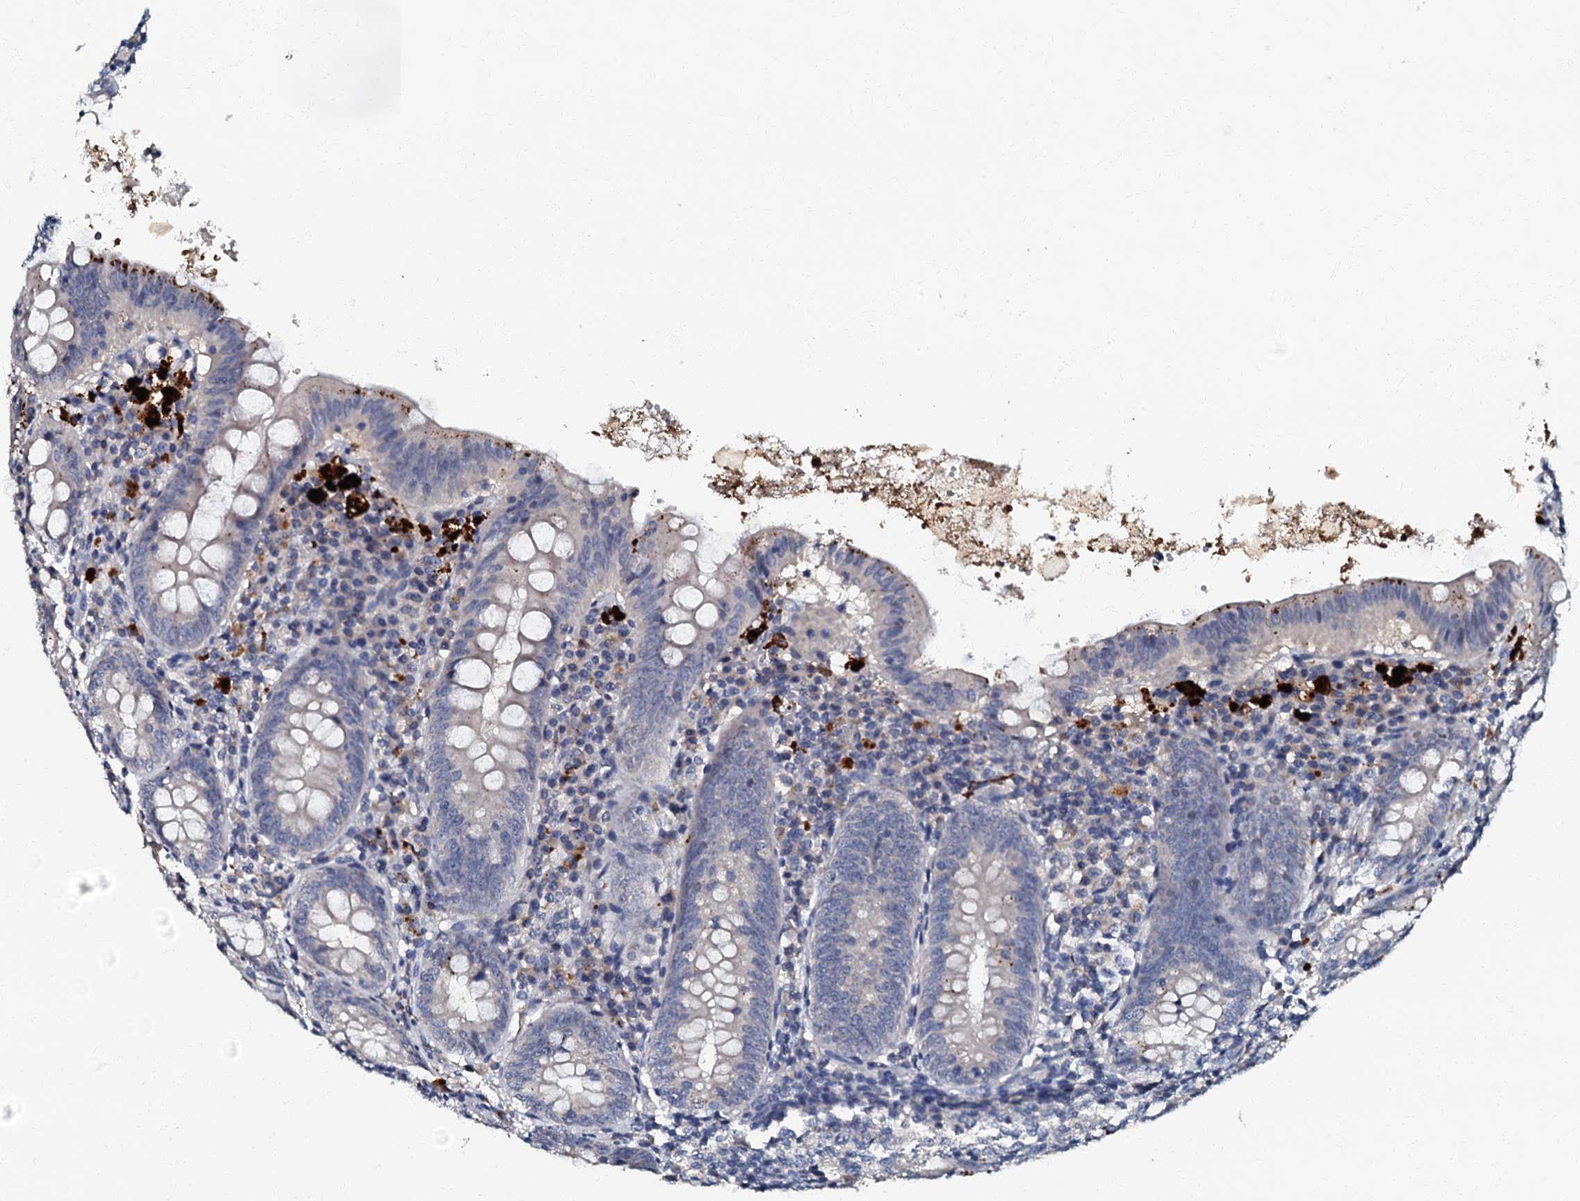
{"staining": {"intensity": "moderate", "quantity": "<25%", "location": "cytoplasmic/membranous"}, "tissue": "appendix", "cell_type": "Glandular cells", "image_type": "normal", "snomed": [{"axis": "morphology", "description": "Normal tissue, NOS"}, {"axis": "topography", "description": "Appendix"}], "caption": "This photomicrograph displays immunohistochemistry staining of normal appendix, with low moderate cytoplasmic/membranous staining in about <25% of glandular cells.", "gene": "OLAH", "patient": {"sex": "female", "age": 54}}